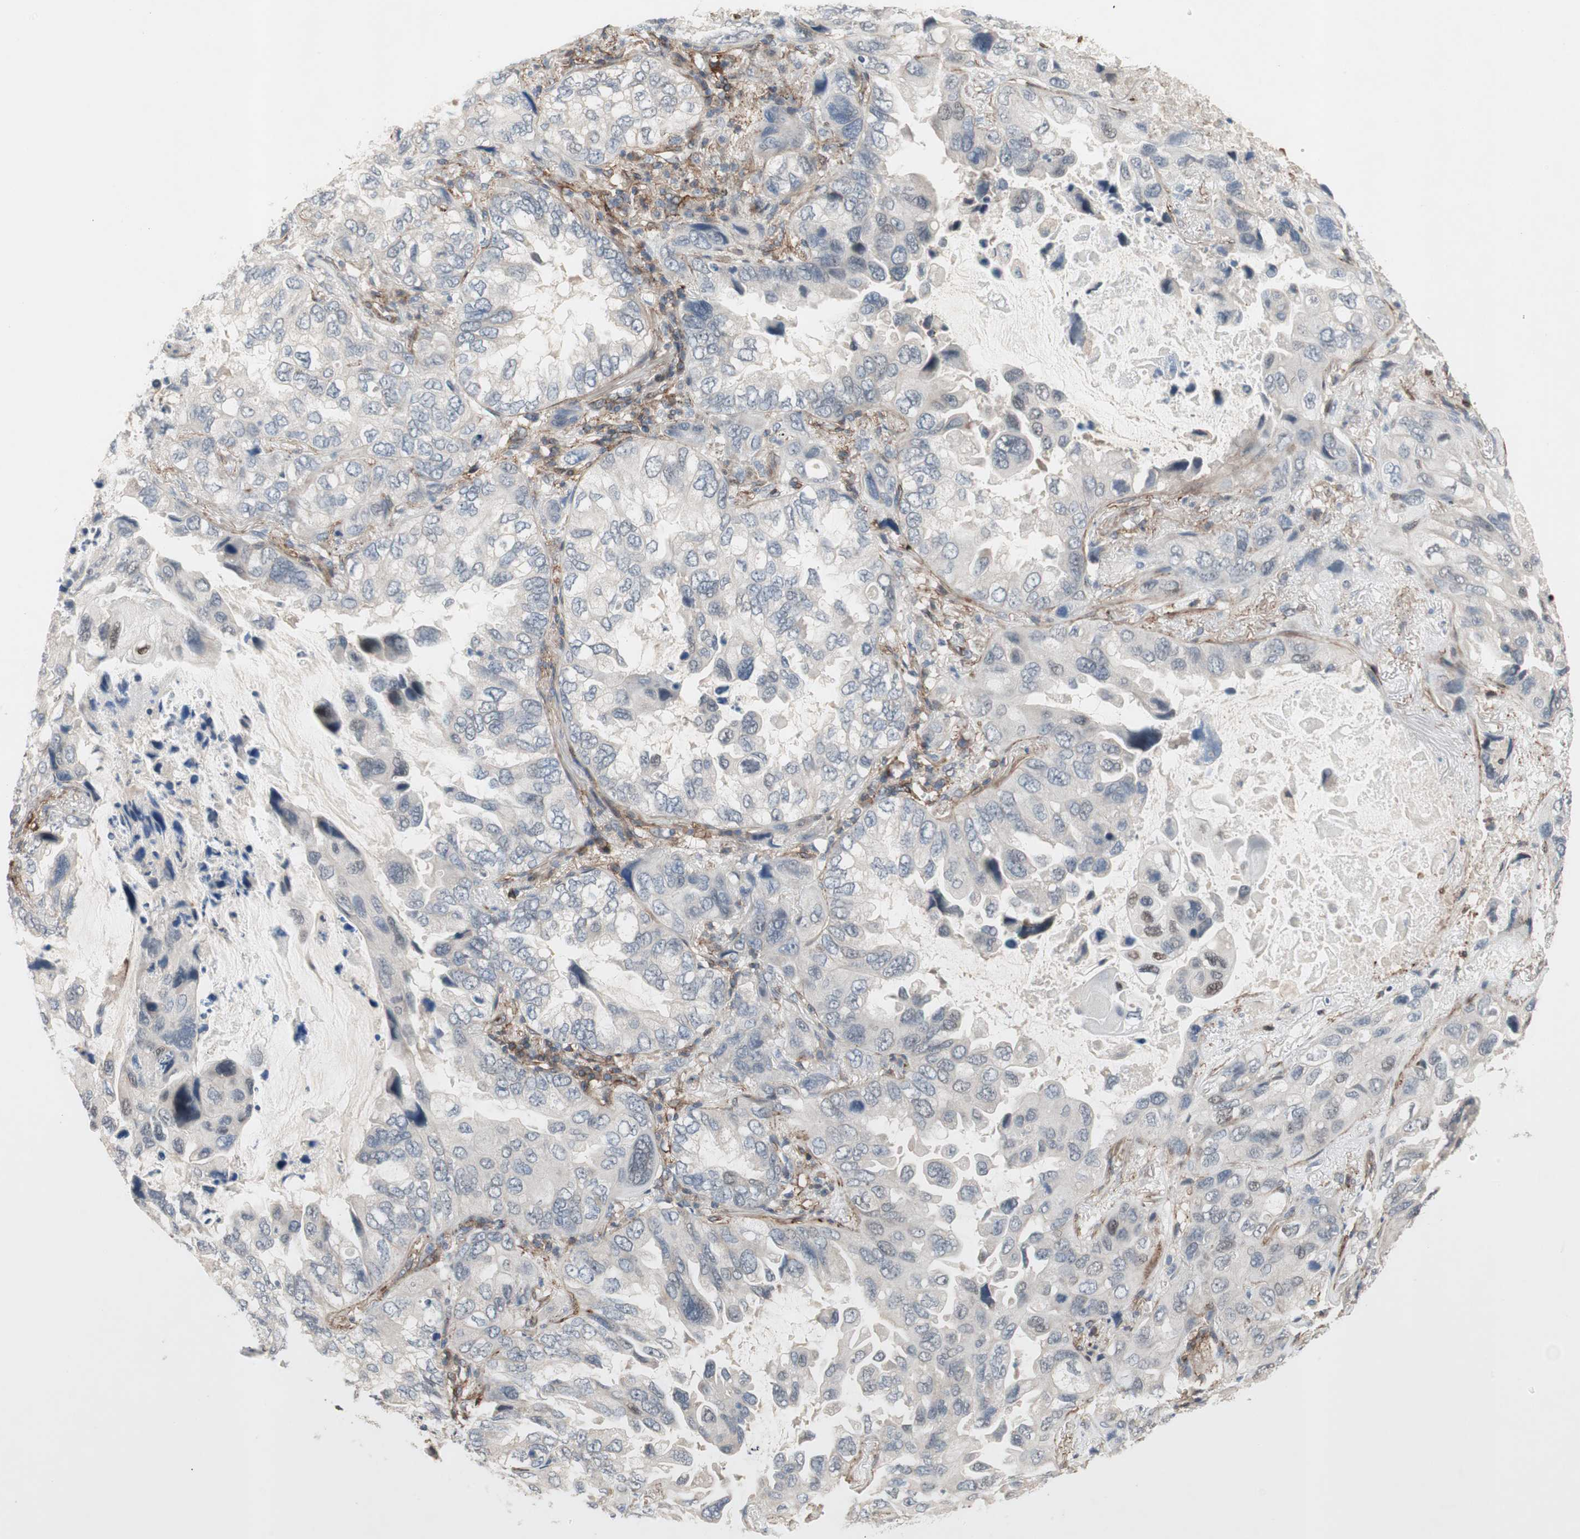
{"staining": {"intensity": "negative", "quantity": "none", "location": "none"}, "tissue": "lung cancer", "cell_type": "Tumor cells", "image_type": "cancer", "snomed": [{"axis": "morphology", "description": "Squamous cell carcinoma, NOS"}, {"axis": "topography", "description": "Lung"}], "caption": "Image shows no significant protein positivity in tumor cells of lung cancer.", "gene": "GRHL1", "patient": {"sex": "female", "age": 73}}